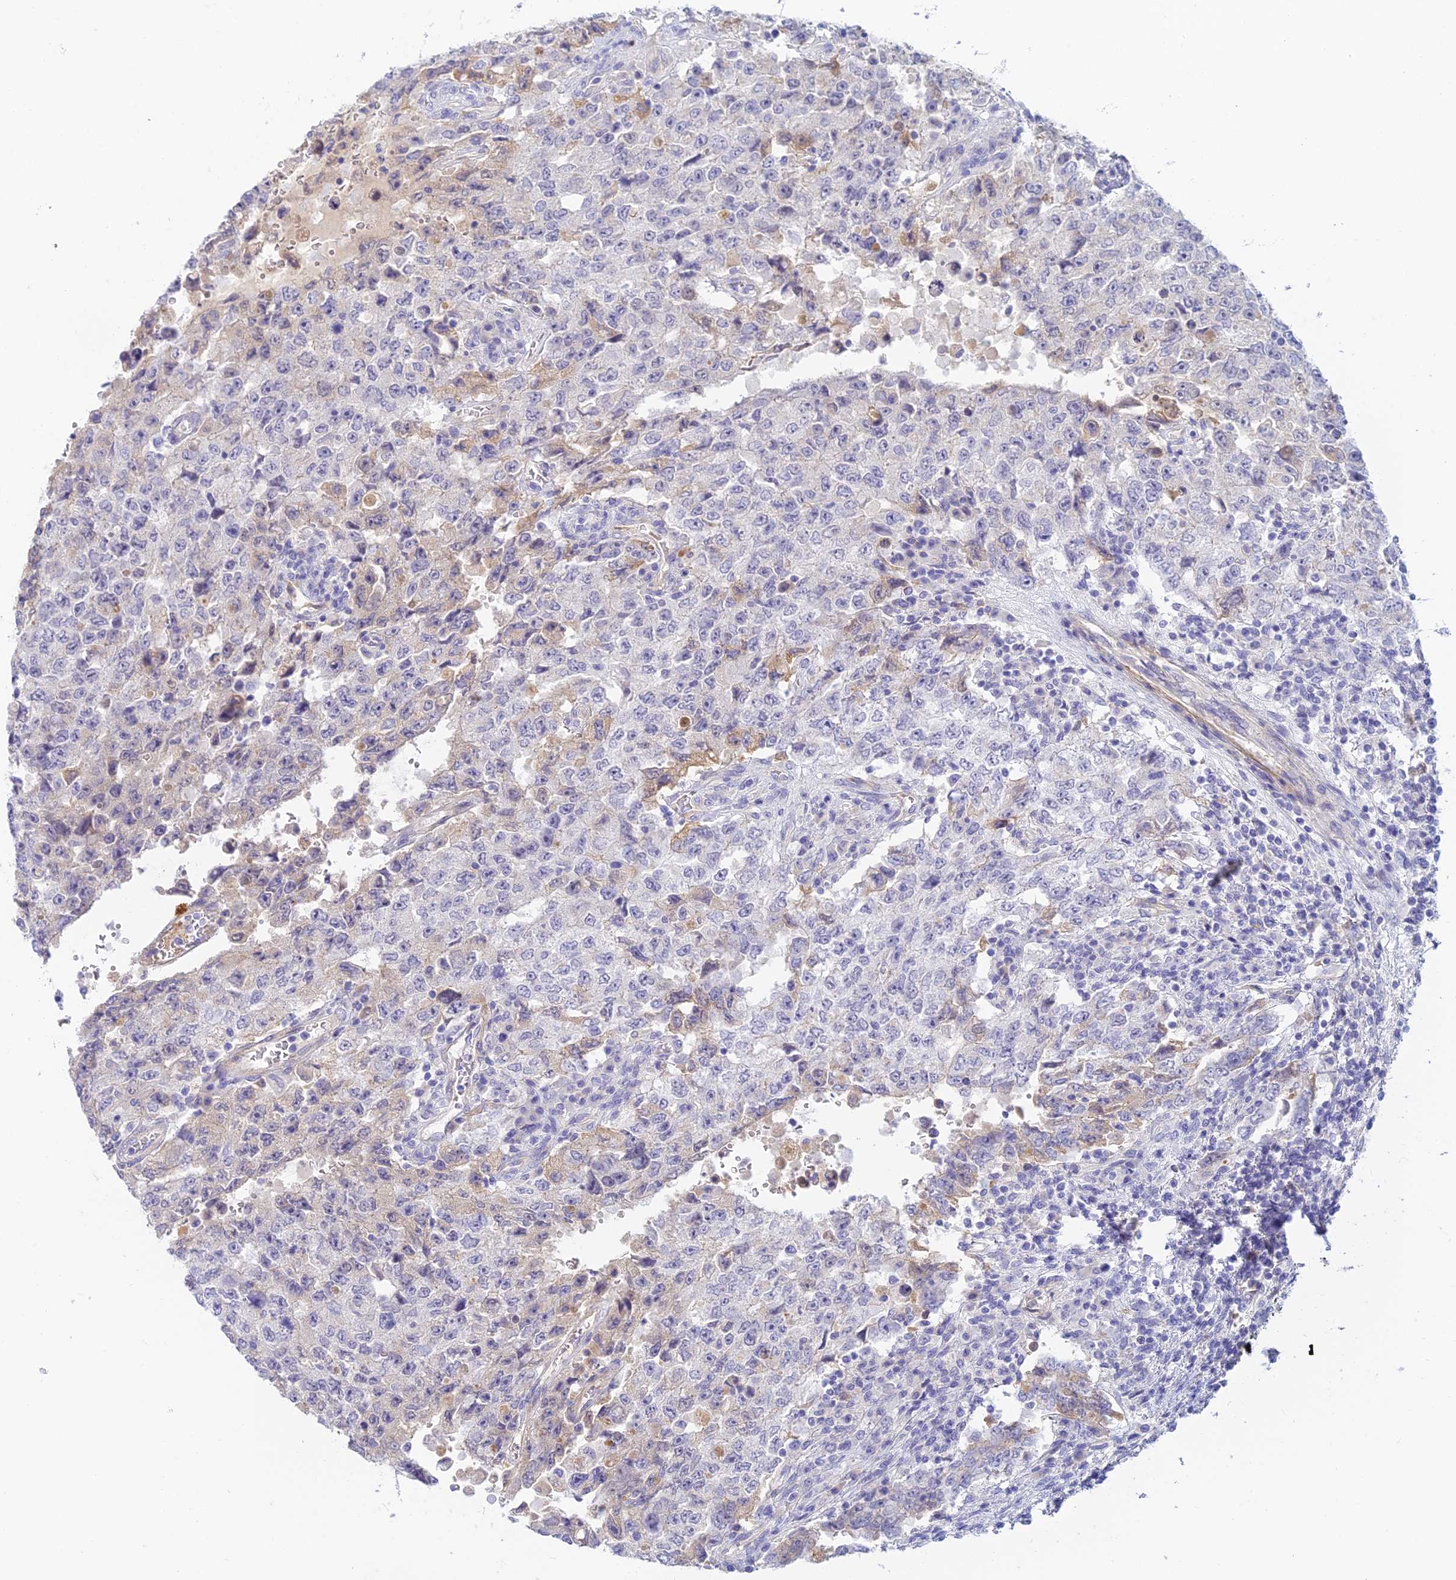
{"staining": {"intensity": "negative", "quantity": "none", "location": "none"}, "tissue": "testis cancer", "cell_type": "Tumor cells", "image_type": "cancer", "snomed": [{"axis": "morphology", "description": "Carcinoma, Embryonal, NOS"}, {"axis": "topography", "description": "Testis"}], "caption": "Immunohistochemistry image of neoplastic tissue: embryonal carcinoma (testis) stained with DAB (3,3'-diaminobenzidine) exhibits no significant protein positivity in tumor cells.", "gene": "INTS13", "patient": {"sex": "male", "age": 26}}